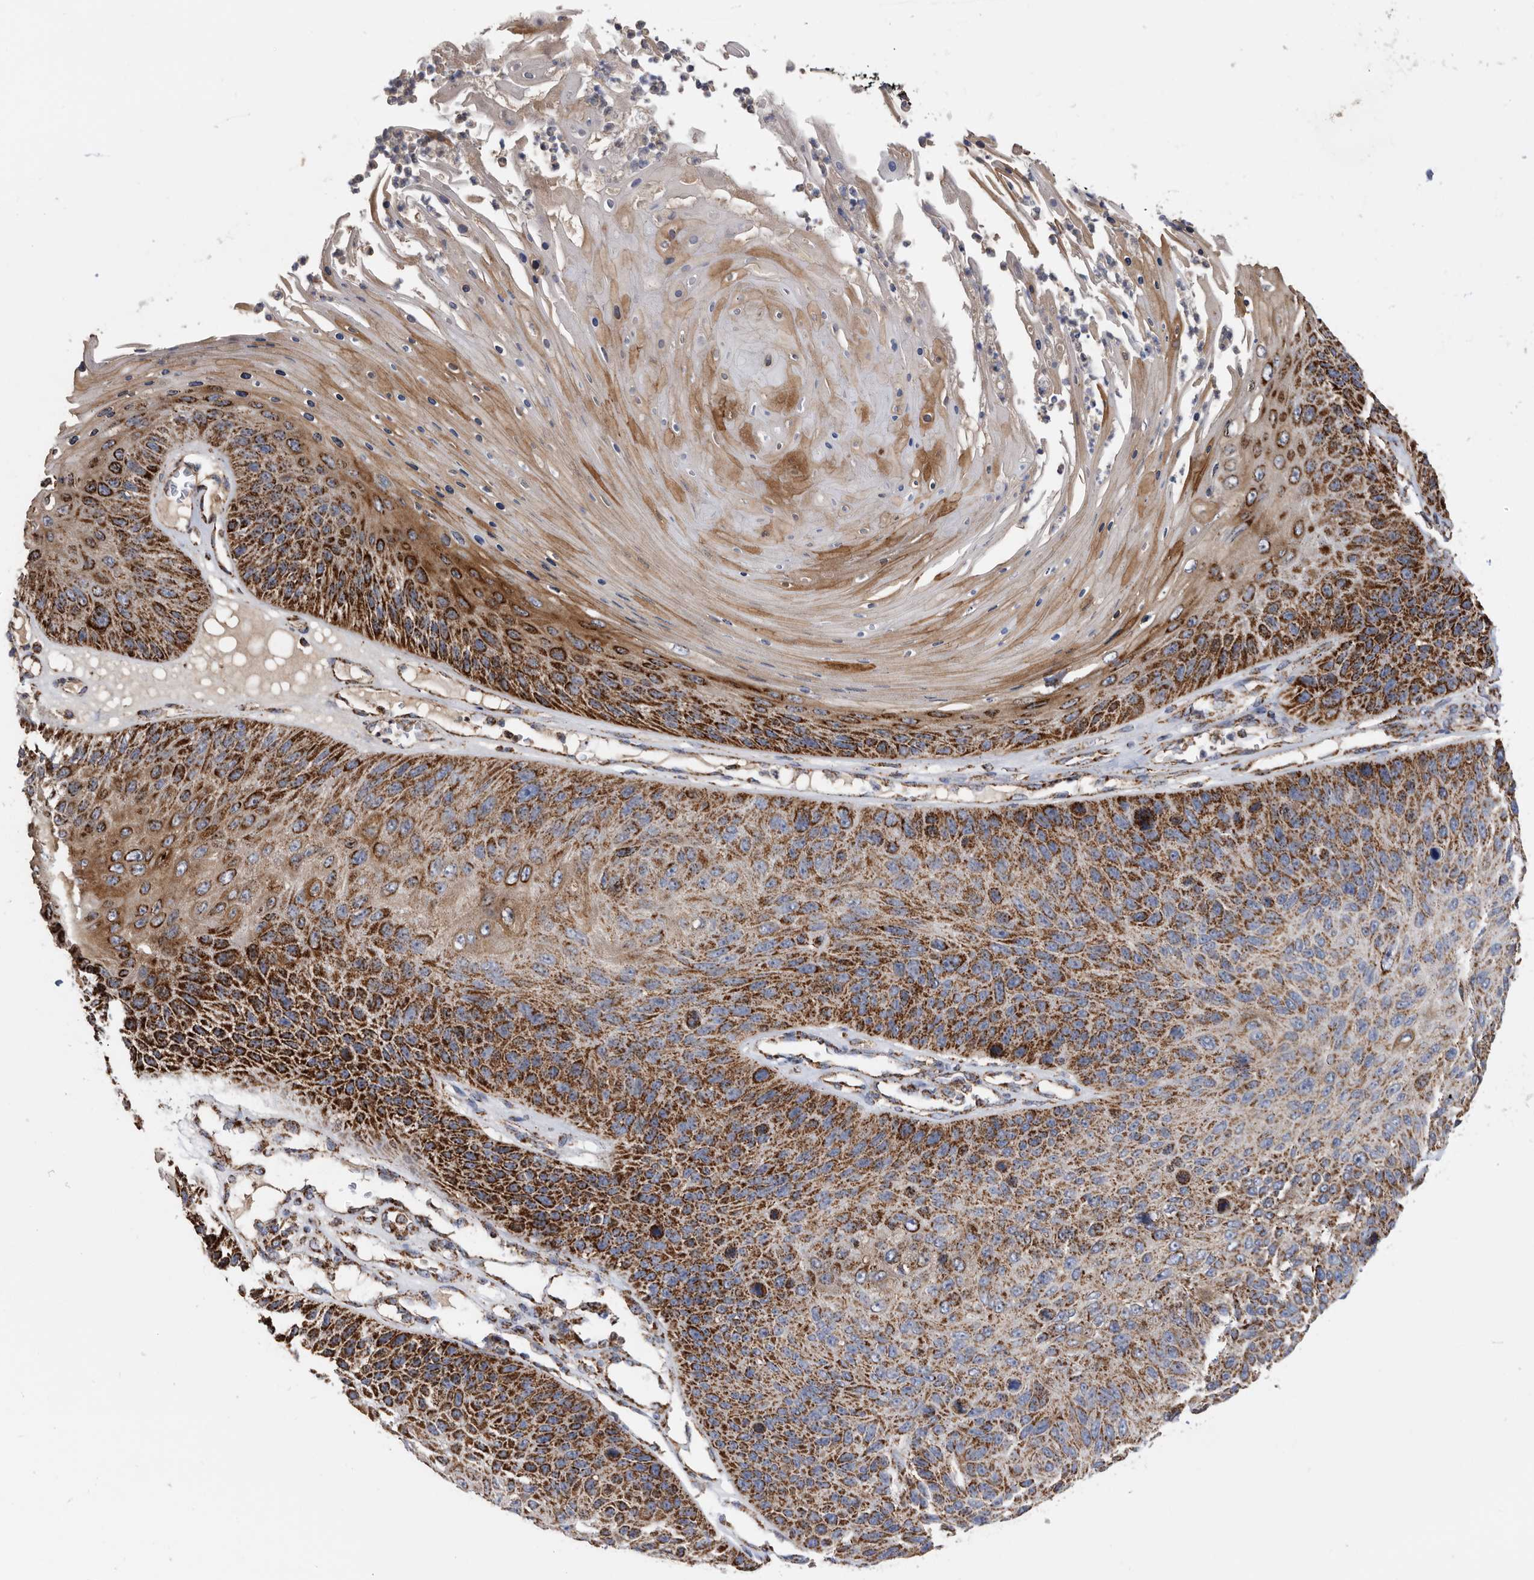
{"staining": {"intensity": "strong", "quantity": ">75%", "location": "cytoplasmic/membranous"}, "tissue": "skin cancer", "cell_type": "Tumor cells", "image_type": "cancer", "snomed": [{"axis": "morphology", "description": "Squamous cell carcinoma, NOS"}, {"axis": "topography", "description": "Skin"}], "caption": "Immunohistochemical staining of skin squamous cell carcinoma demonstrates strong cytoplasmic/membranous protein expression in about >75% of tumor cells. (Brightfield microscopy of DAB IHC at high magnification).", "gene": "WFDC1", "patient": {"sex": "female", "age": 88}}